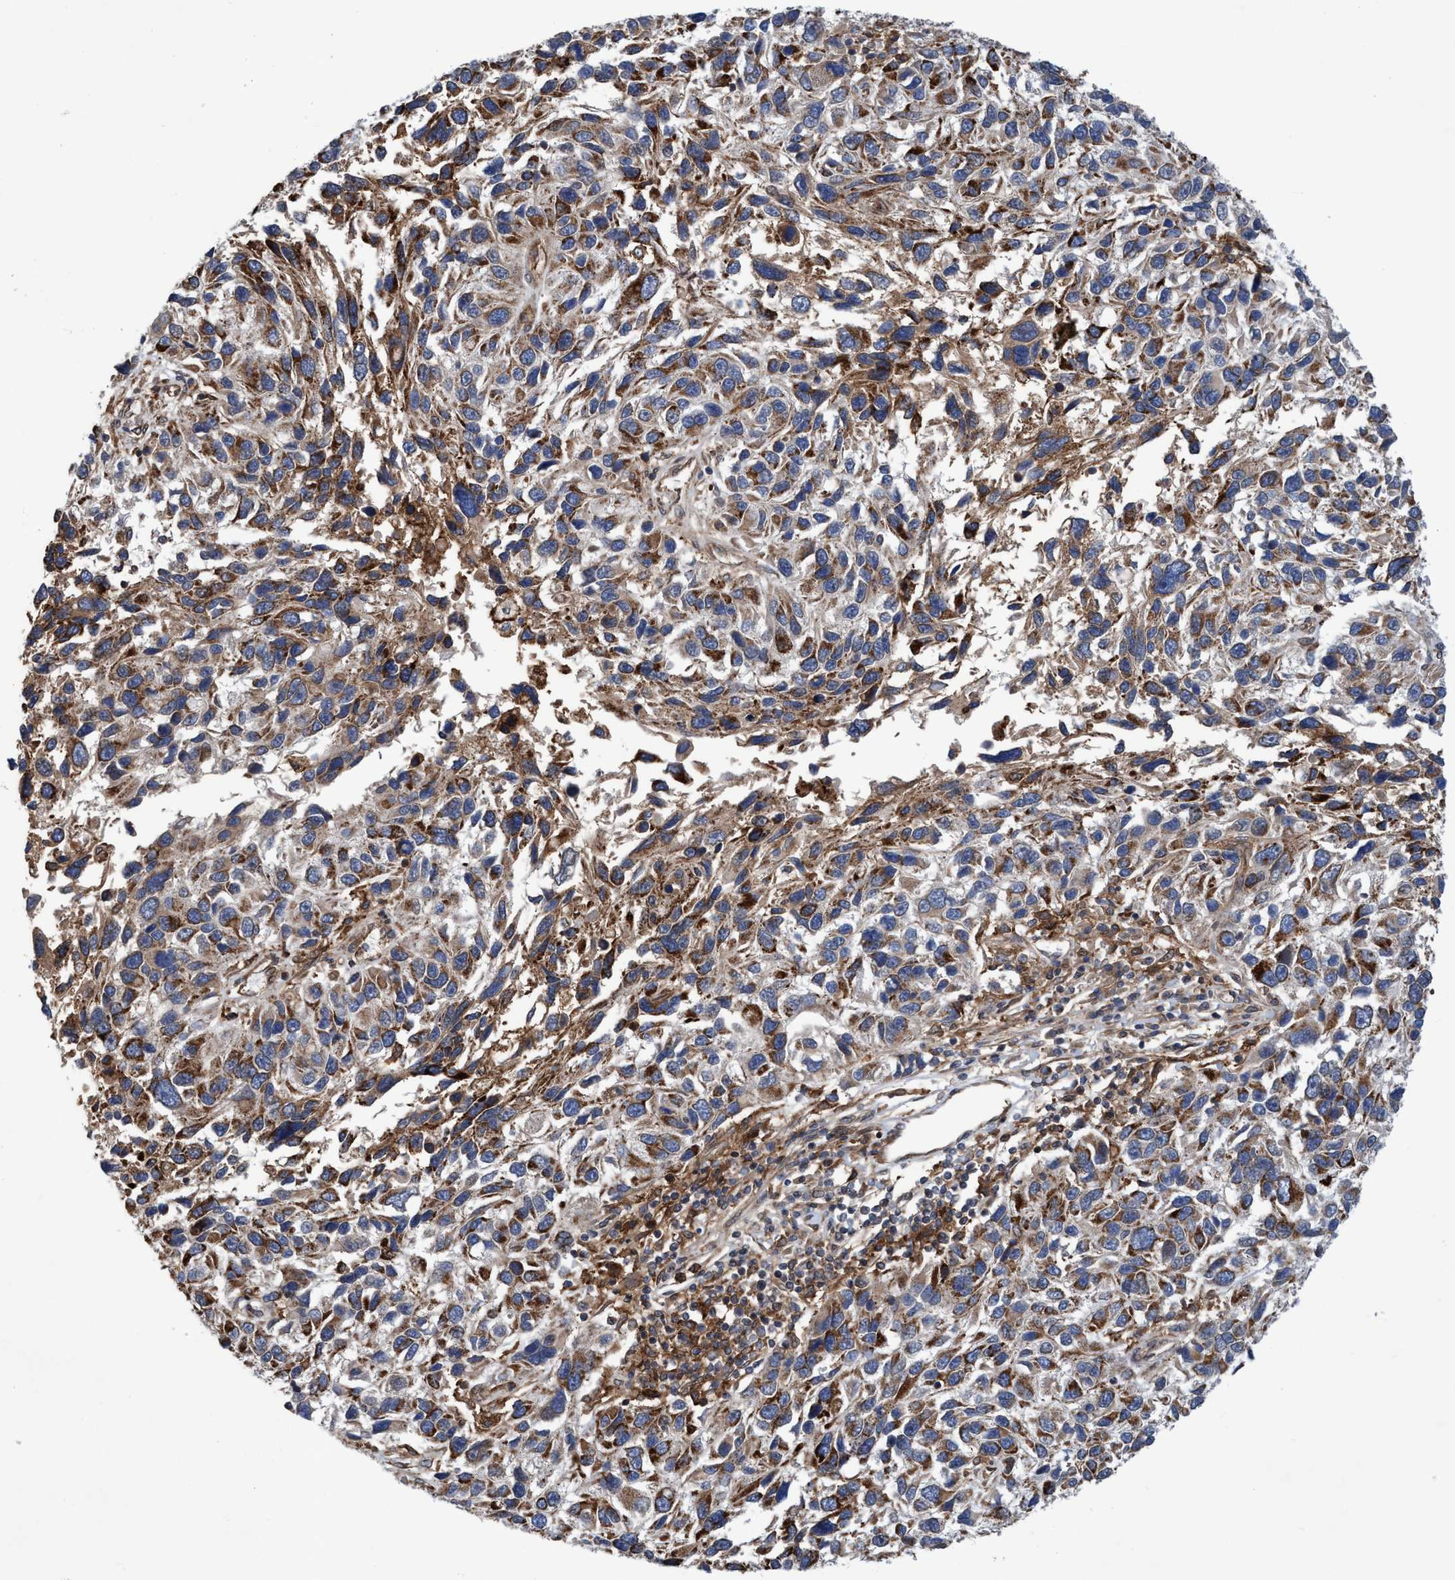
{"staining": {"intensity": "moderate", "quantity": ">75%", "location": "cytoplasmic/membranous"}, "tissue": "melanoma", "cell_type": "Tumor cells", "image_type": "cancer", "snomed": [{"axis": "morphology", "description": "Malignant melanoma, NOS"}, {"axis": "topography", "description": "Skin"}], "caption": "About >75% of tumor cells in malignant melanoma exhibit moderate cytoplasmic/membranous protein expression as visualized by brown immunohistochemical staining.", "gene": "SLC16A3", "patient": {"sex": "male", "age": 53}}